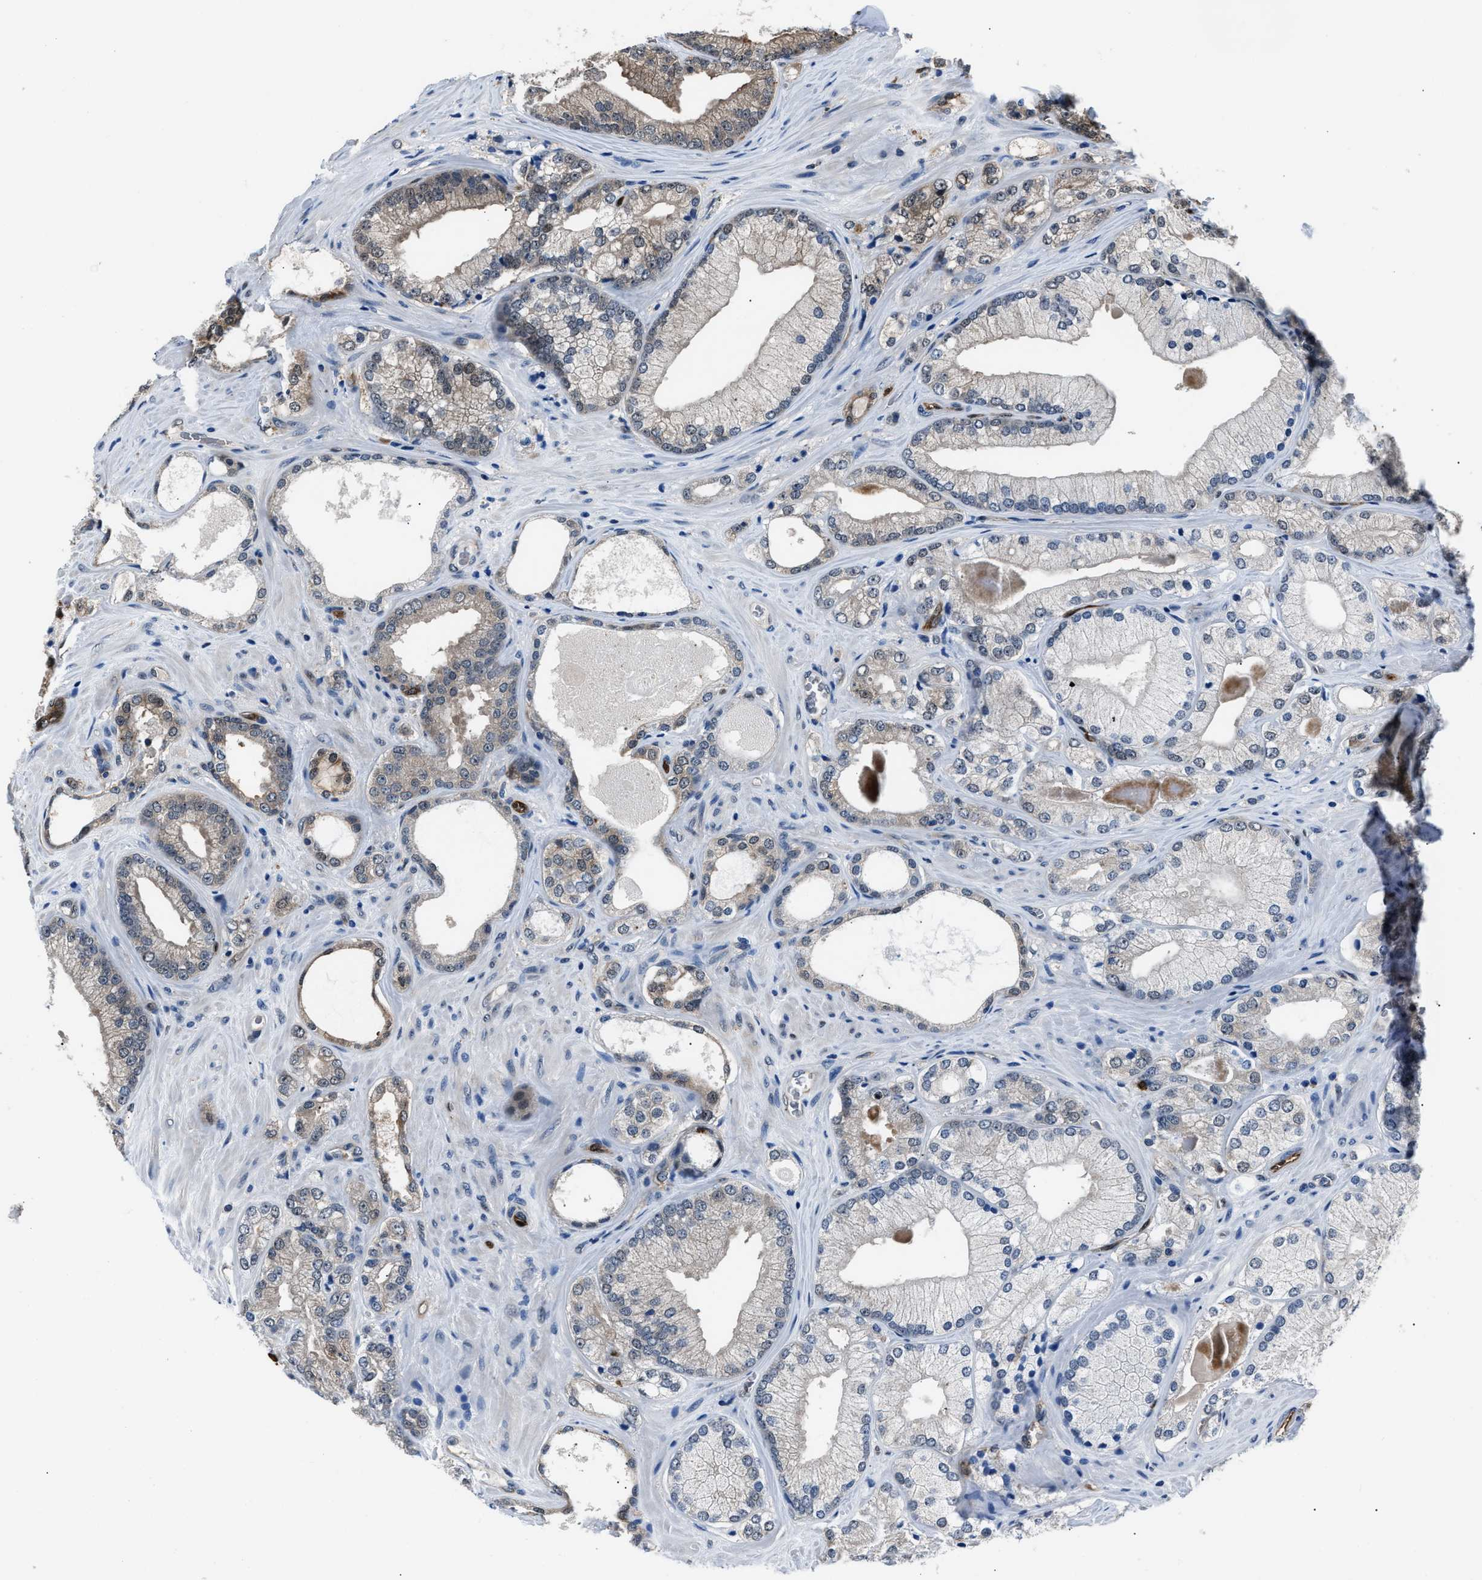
{"staining": {"intensity": "weak", "quantity": "<25%", "location": "cytoplasmic/membranous"}, "tissue": "prostate cancer", "cell_type": "Tumor cells", "image_type": "cancer", "snomed": [{"axis": "morphology", "description": "Adenocarcinoma, Low grade"}, {"axis": "topography", "description": "Prostate"}], "caption": "Tumor cells show no significant protein expression in prostate cancer (low-grade adenocarcinoma).", "gene": "PPA1", "patient": {"sex": "male", "age": 65}}